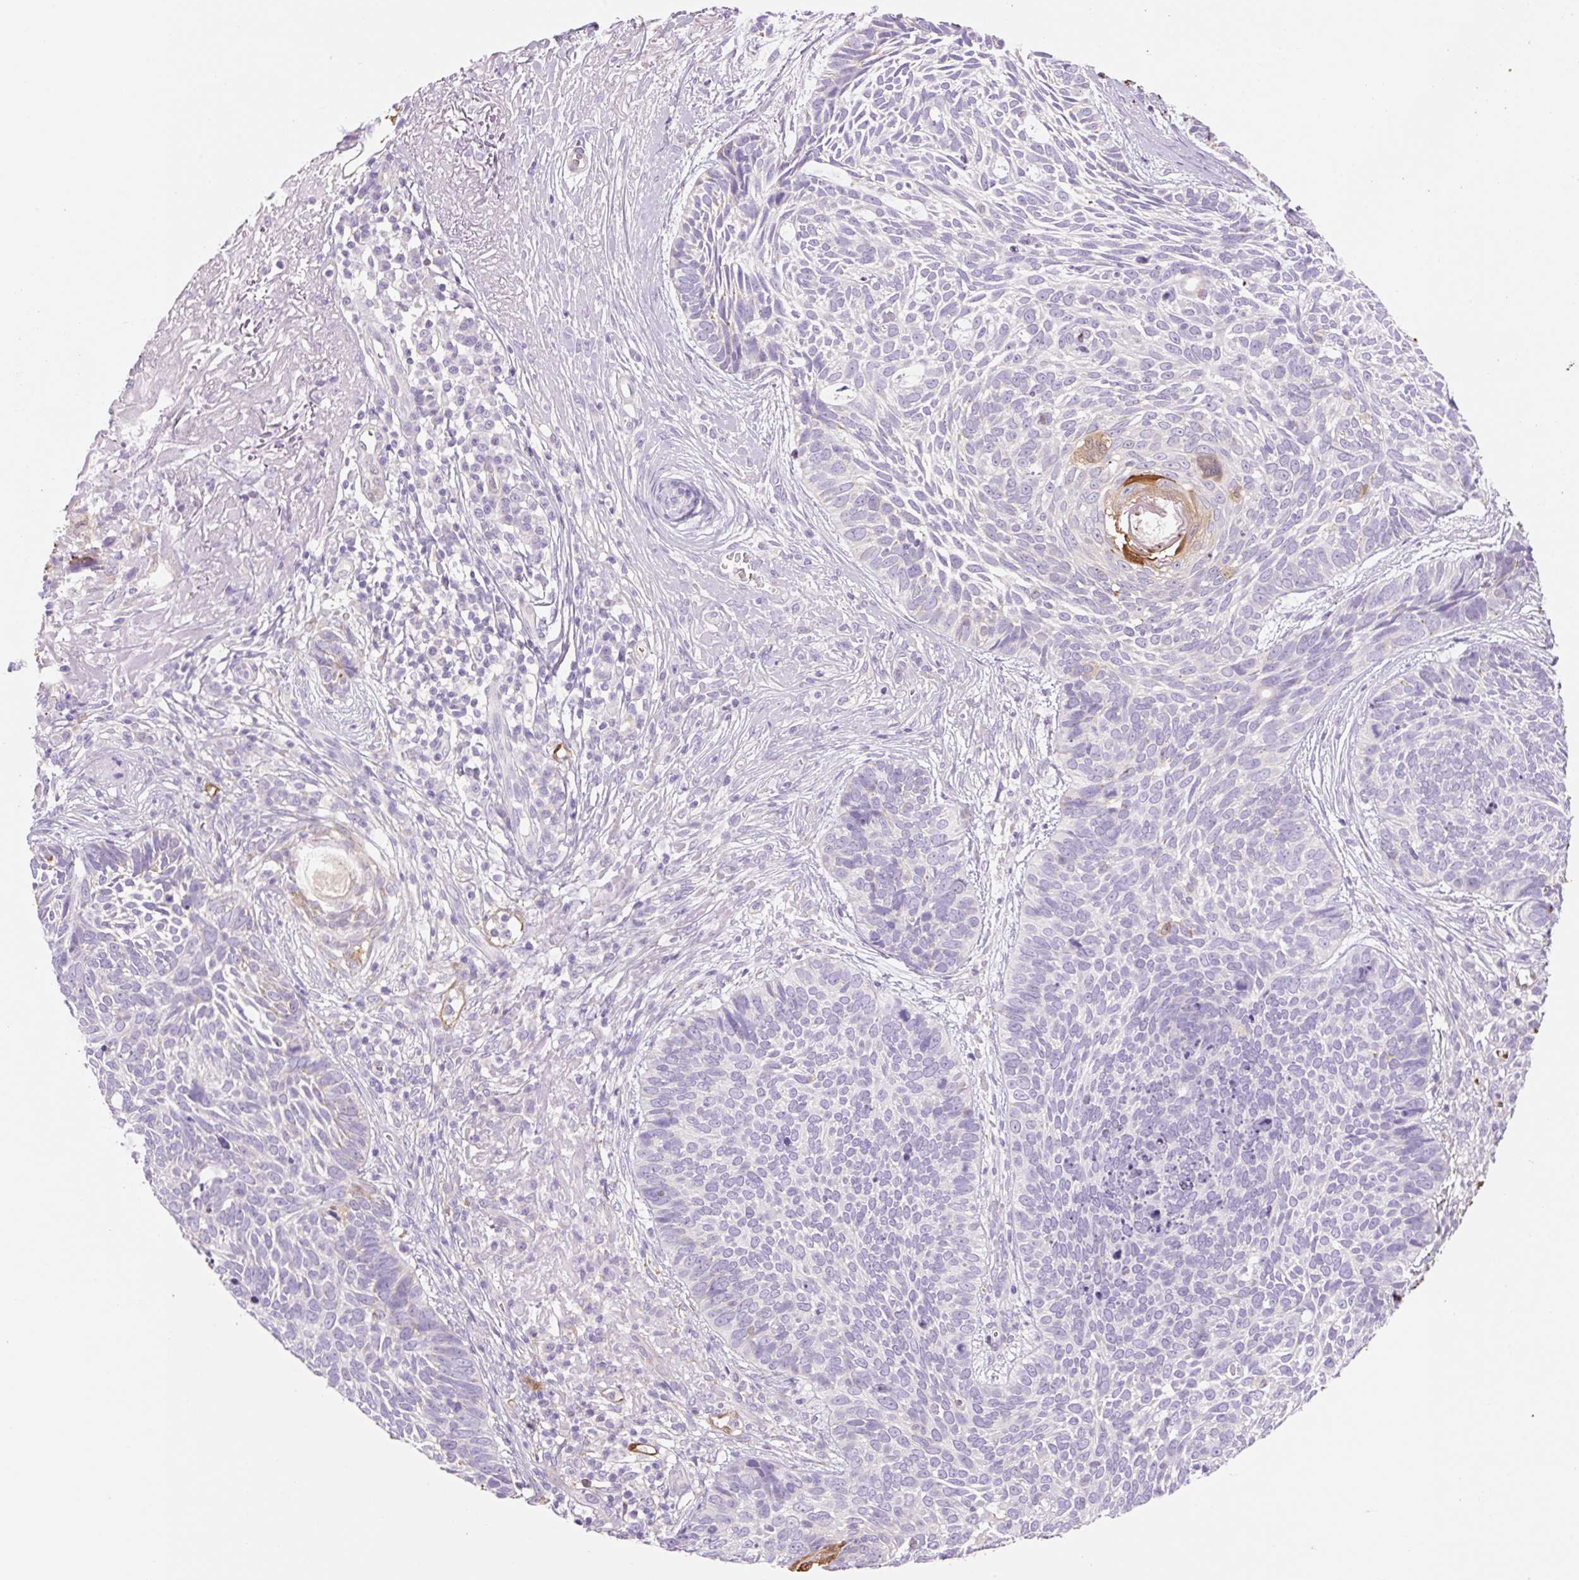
{"staining": {"intensity": "negative", "quantity": "none", "location": "none"}, "tissue": "skin cancer", "cell_type": "Tumor cells", "image_type": "cancer", "snomed": [{"axis": "morphology", "description": "Basal cell carcinoma"}, {"axis": "topography", "description": "Skin"}, {"axis": "topography", "description": "Skin of face"}], "caption": "The immunohistochemistry image has no significant staining in tumor cells of skin basal cell carcinoma tissue.", "gene": "FABP5", "patient": {"sex": "female", "age": 95}}